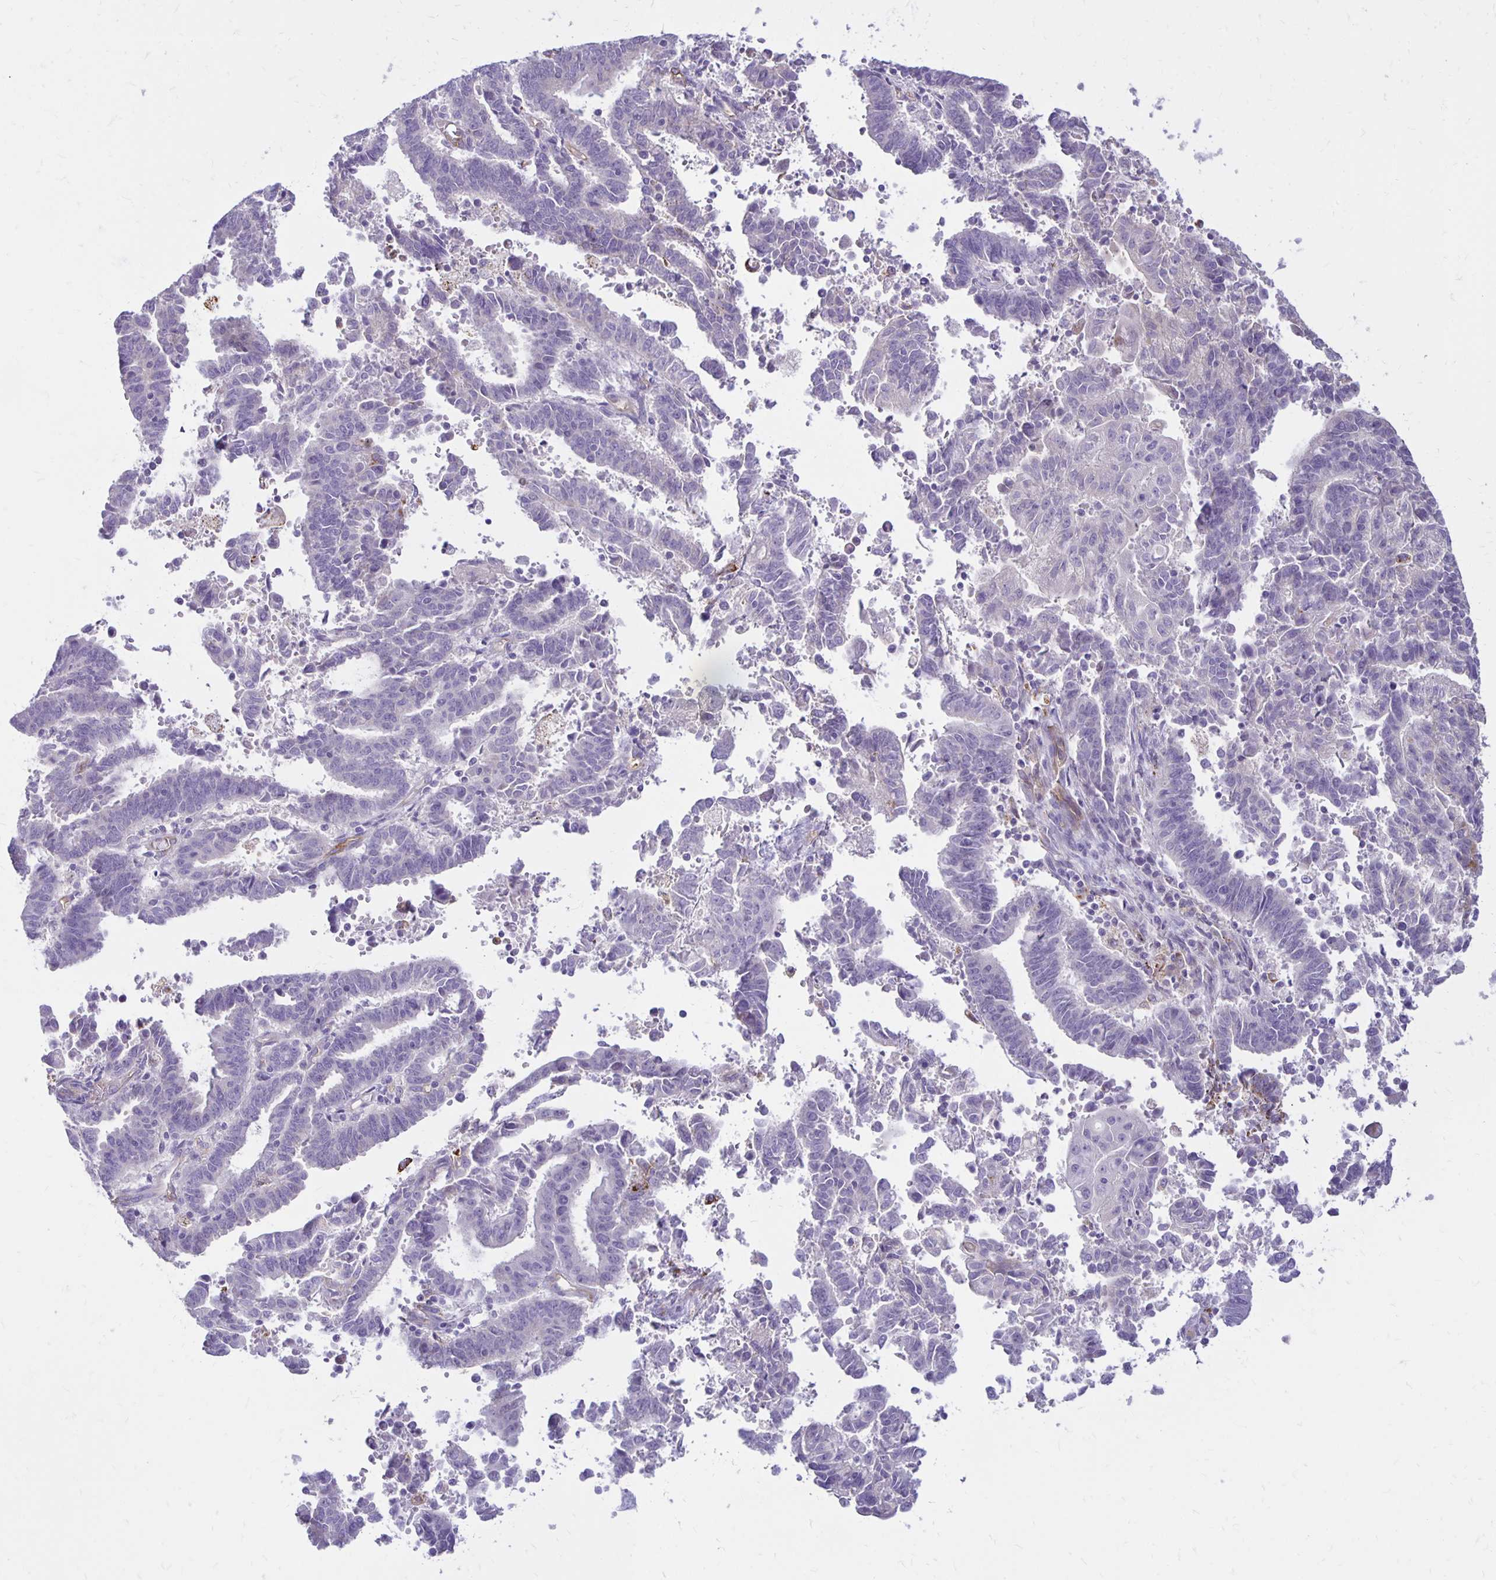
{"staining": {"intensity": "negative", "quantity": "none", "location": "none"}, "tissue": "endometrial cancer", "cell_type": "Tumor cells", "image_type": "cancer", "snomed": [{"axis": "morphology", "description": "Adenocarcinoma, NOS"}, {"axis": "topography", "description": "Uterus"}], "caption": "The immunohistochemistry (IHC) histopathology image has no significant positivity in tumor cells of endometrial adenocarcinoma tissue.", "gene": "TTYH1", "patient": {"sex": "female", "age": 83}}